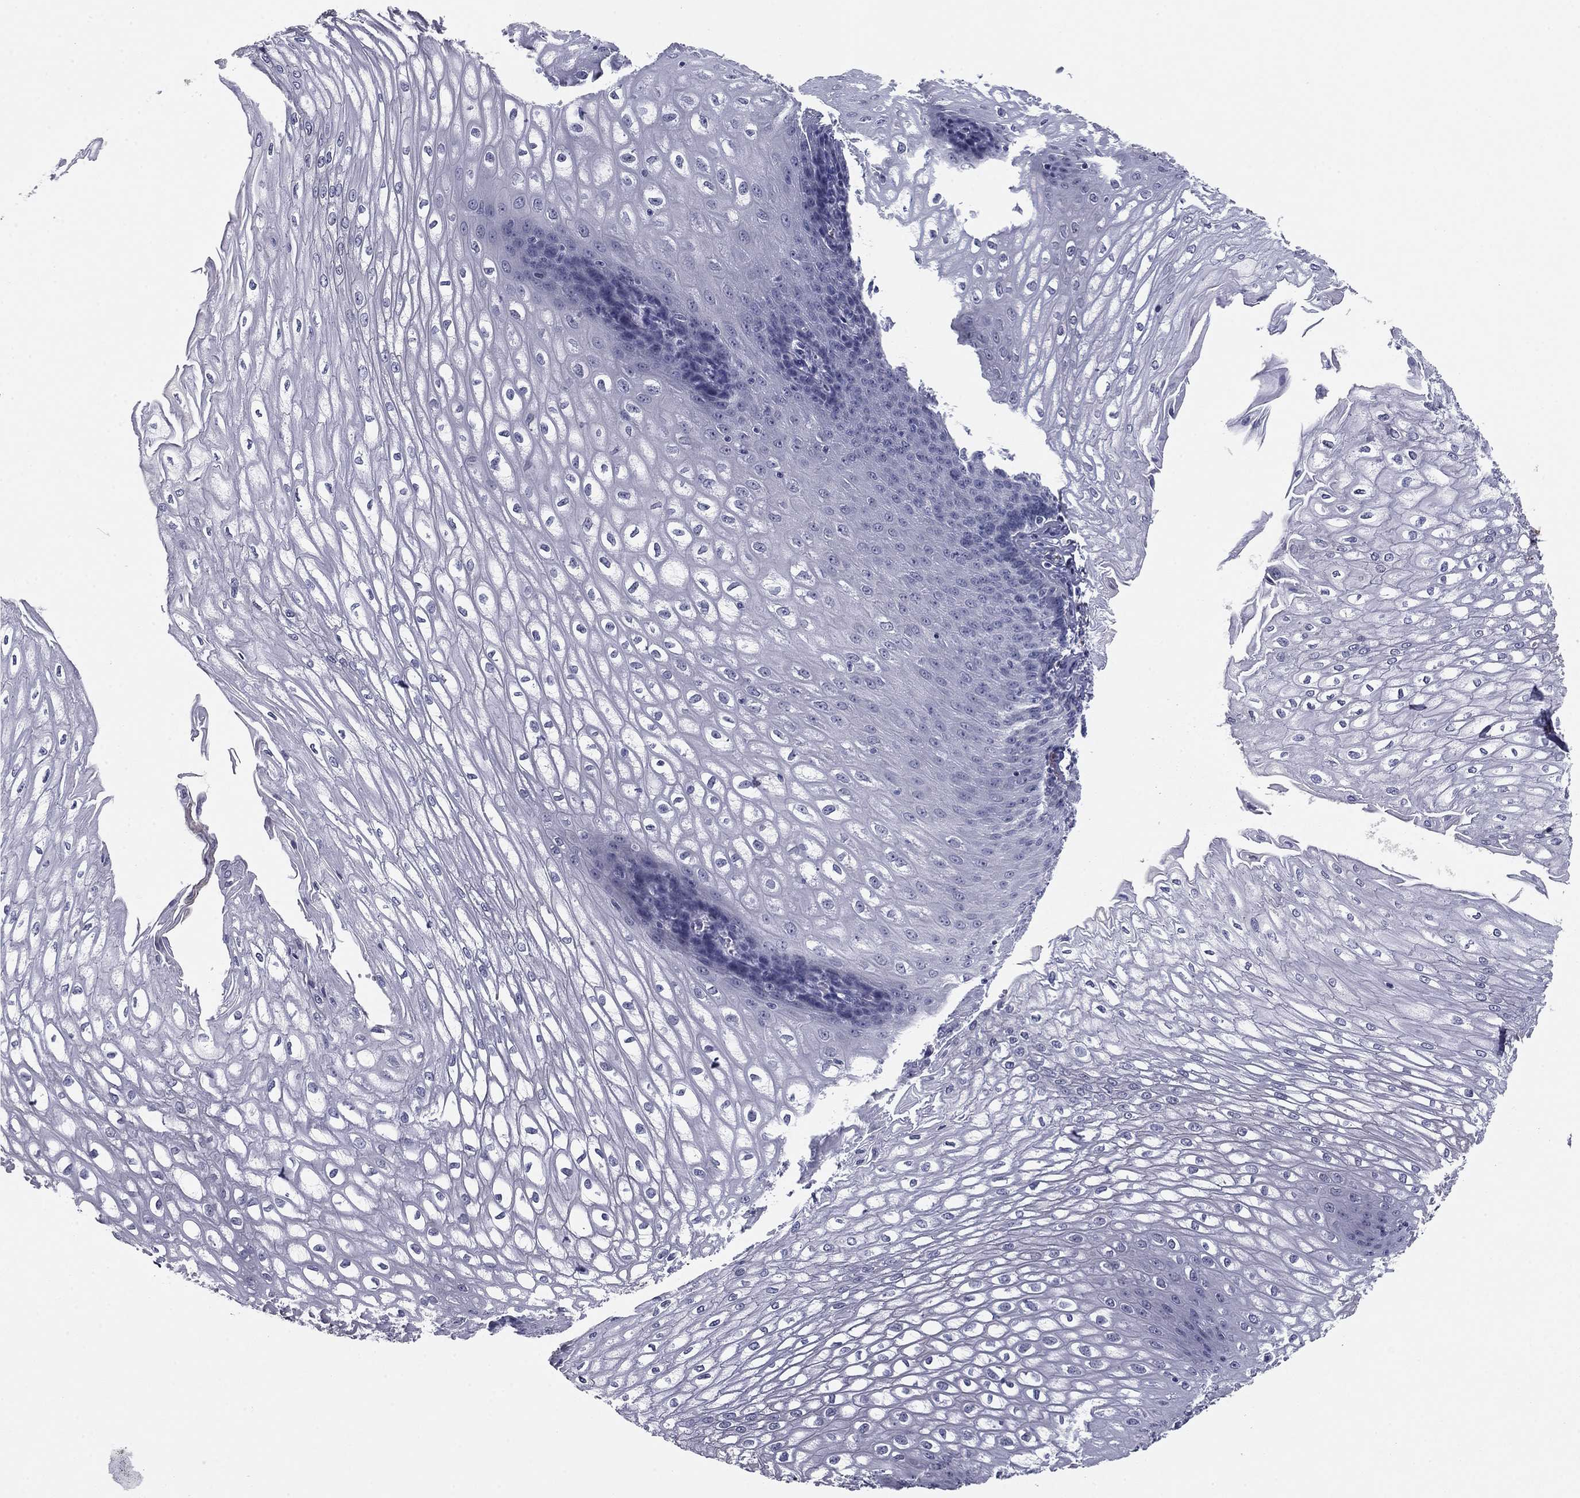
{"staining": {"intensity": "negative", "quantity": "none", "location": "none"}, "tissue": "esophagus", "cell_type": "Squamous epithelial cells", "image_type": "normal", "snomed": [{"axis": "morphology", "description": "Normal tissue, NOS"}, {"axis": "topography", "description": "Esophagus"}], "caption": "The photomicrograph exhibits no significant positivity in squamous epithelial cells of esophagus. Brightfield microscopy of IHC stained with DAB (brown) and hematoxylin (blue), captured at high magnification.", "gene": "REXO5", "patient": {"sex": "male", "age": 58}}